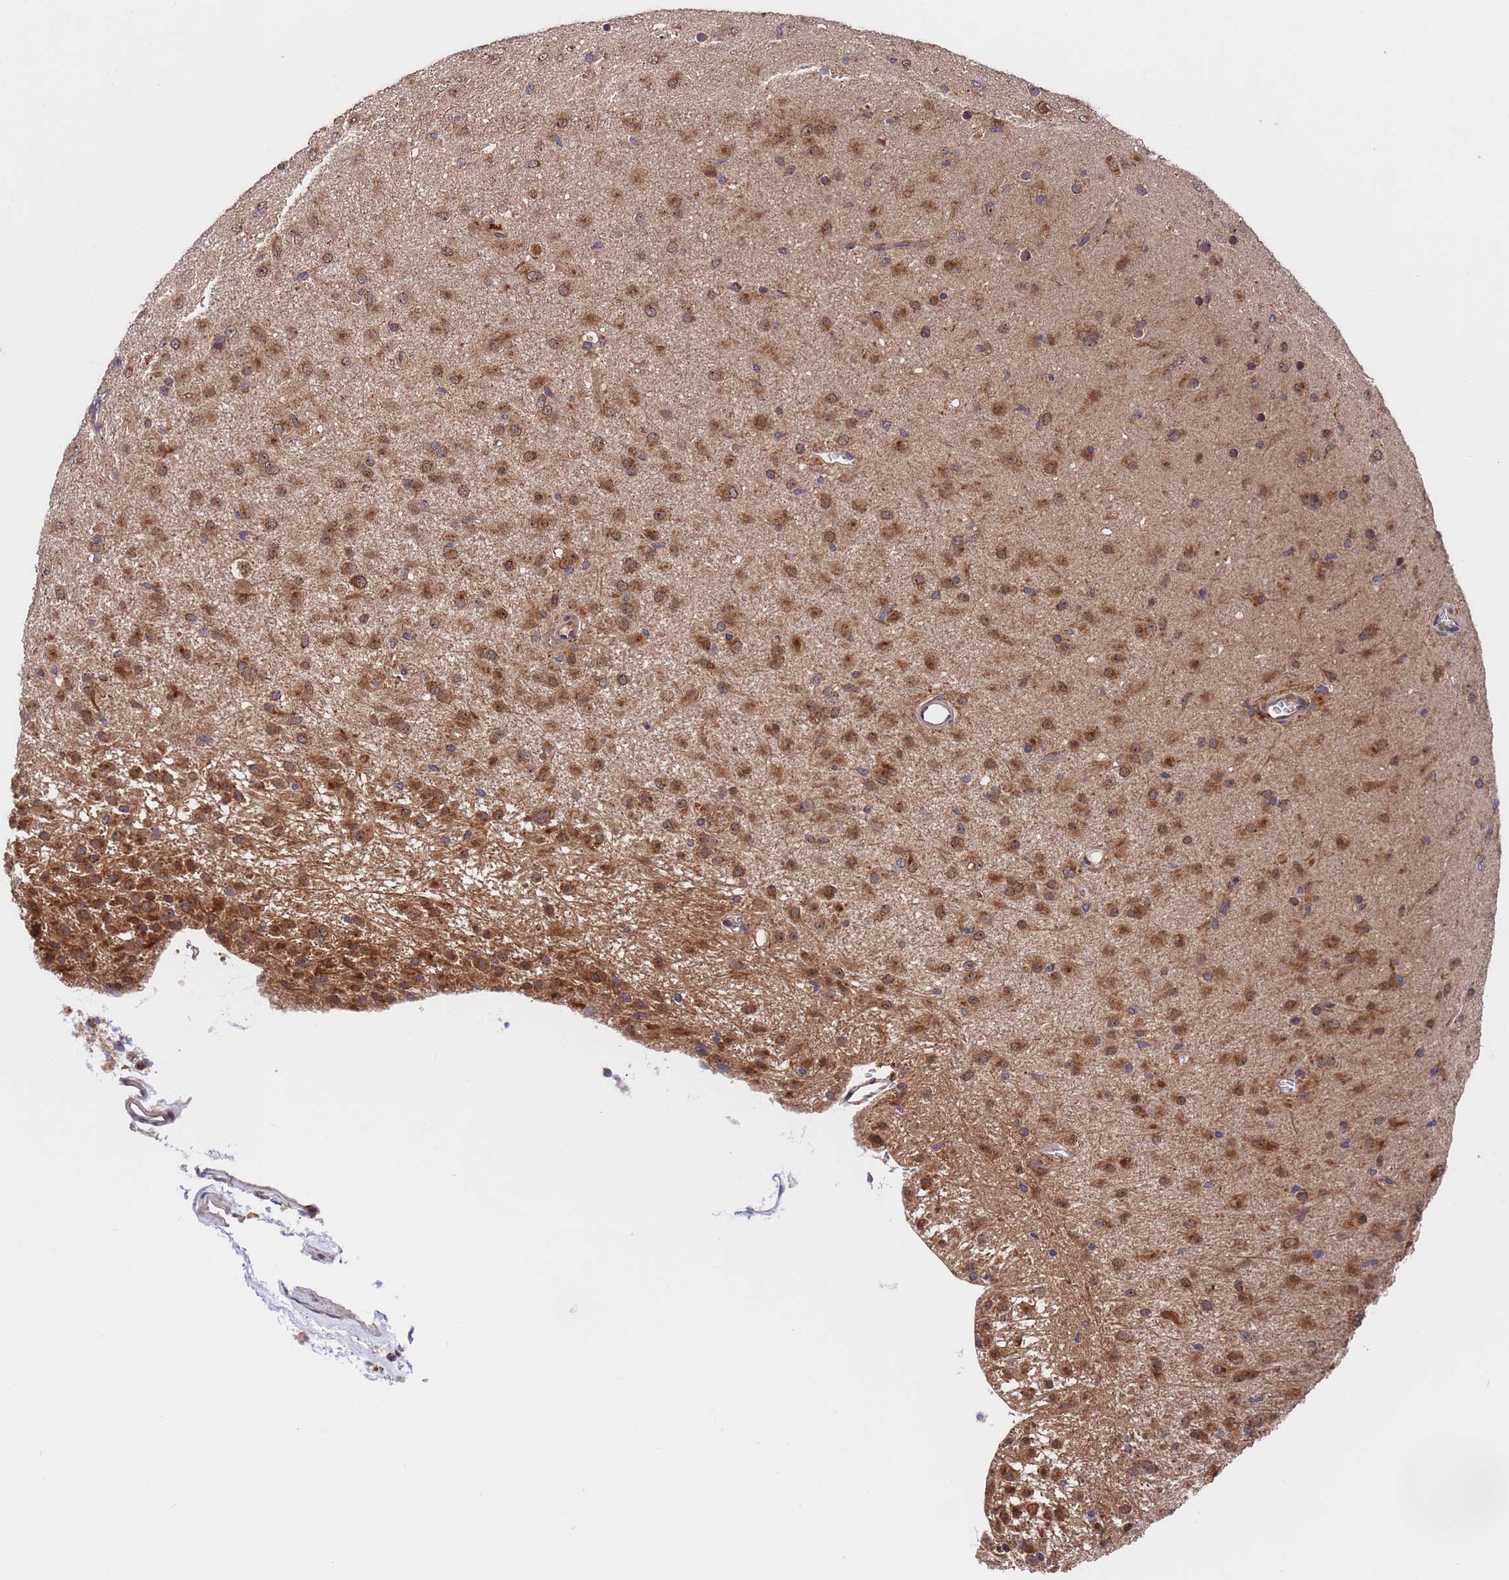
{"staining": {"intensity": "moderate", "quantity": ">75%", "location": "cytoplasmic/membranous,nuclear"}, "tissue": "glioma", "cell_type": "Tumor cells", "image_type": "cancer", "snomed": [{"axis": "morphology", "description": "Glioma, malignant, Low grade"}, {"axis": "topography", "description": "Brain"}], "caption": "Malignant low-grade glioma was stained to show a protein in brown. There is medium levels of moderate cytoplasmic/membranous and nuclear staining in approximately >75% of tumor cells.", "gene": "TSR3", "patient": {"sex": "male", "age": 65}}